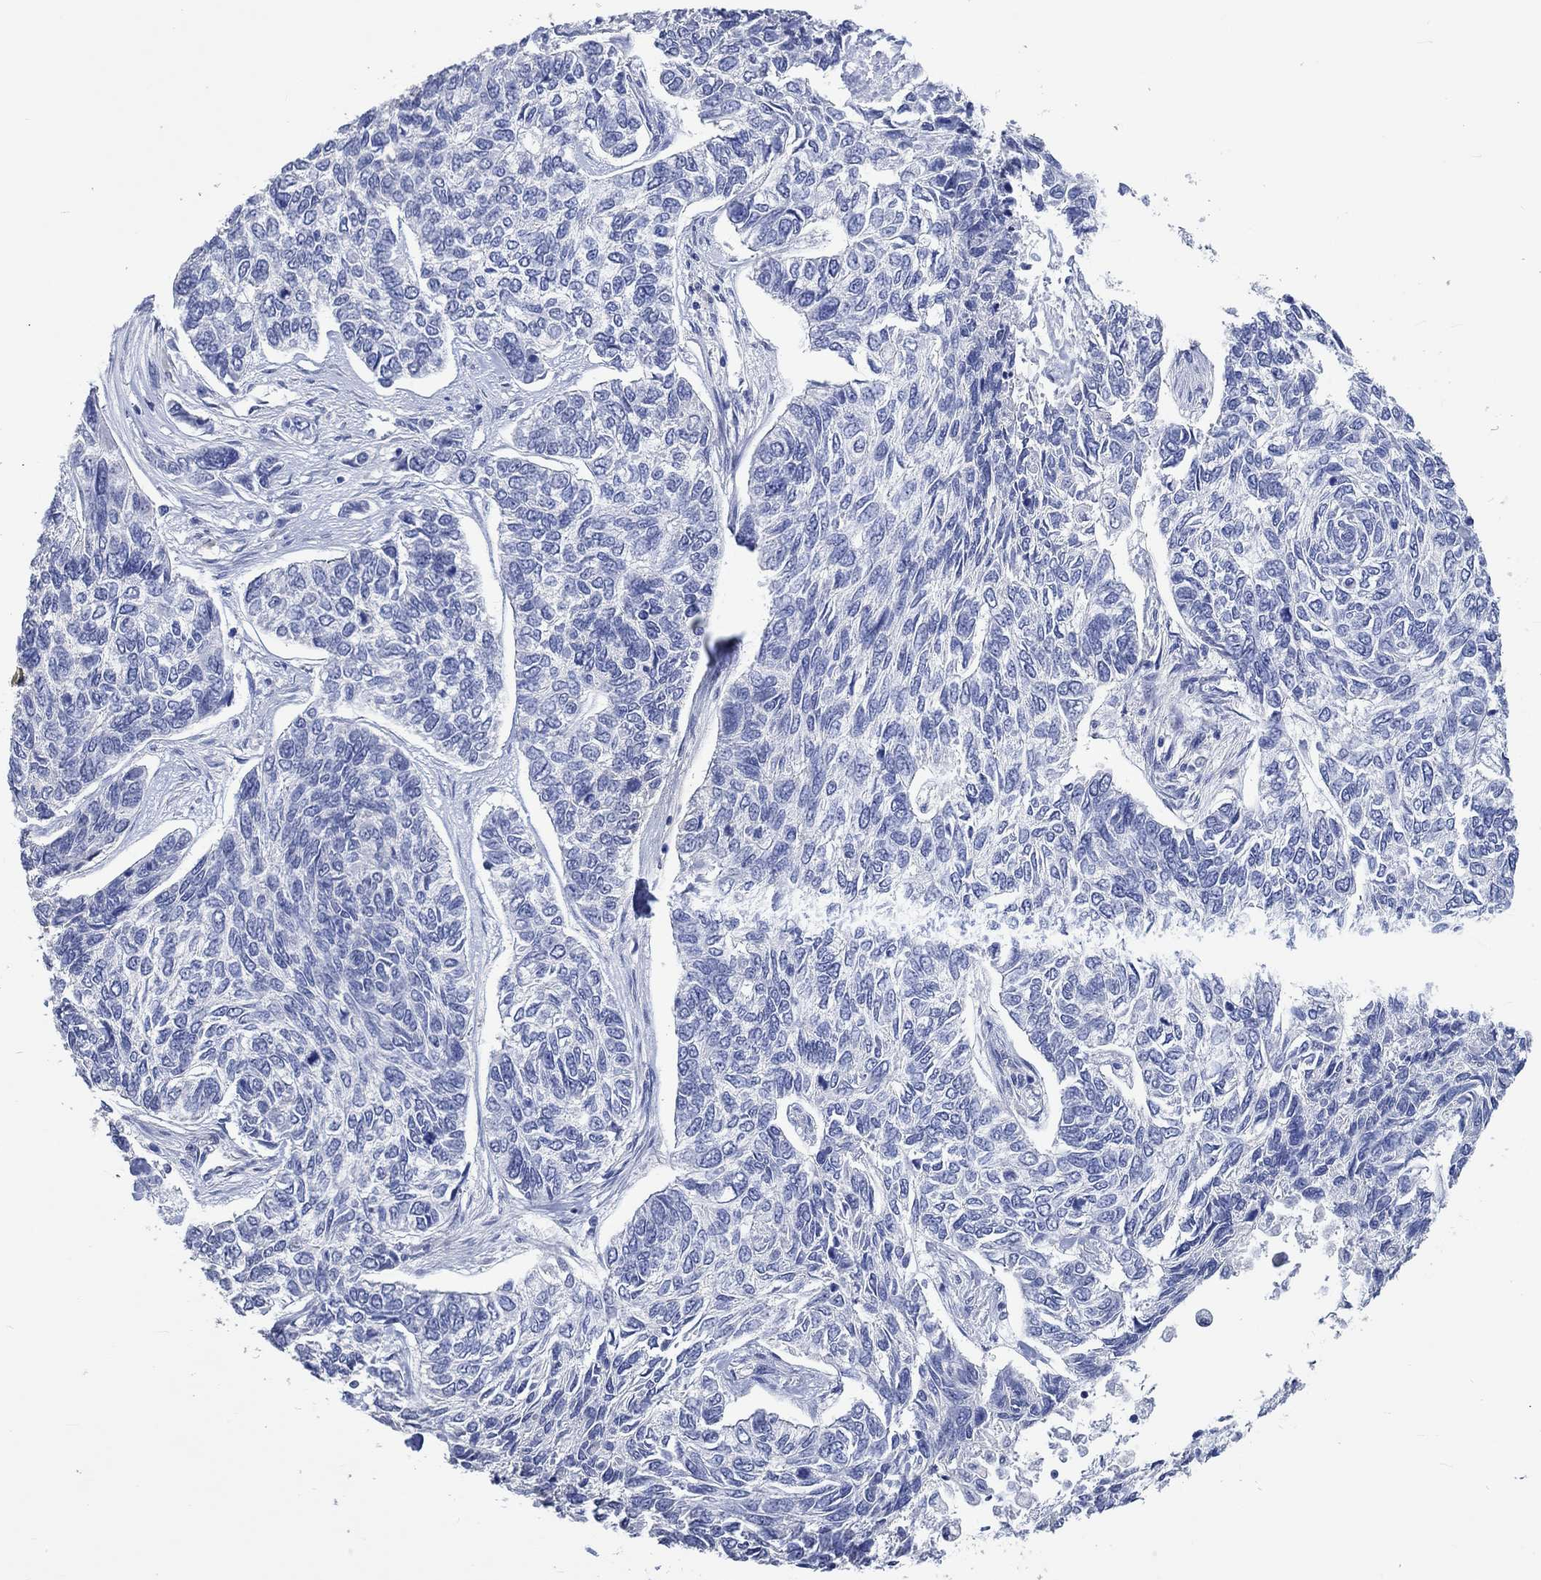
{"staining": {"intensity": "negative", "quantity": "none", "location": "none"}, "tissue": "skin cancer", "cell_type": "Tumor cells", "image_type": "cancer", "snomed": [{"axis": "morphology", "description": "Basal cell carcinoma"}, {"axis": "topography", "description": "Skin"}], "caption": "Human skin cancer stained for a protein using immunohistochemistry exhibits no staining in tumor cells.", "gene": "C4orf47", "patient": {"sex": "female", "age": 65}}